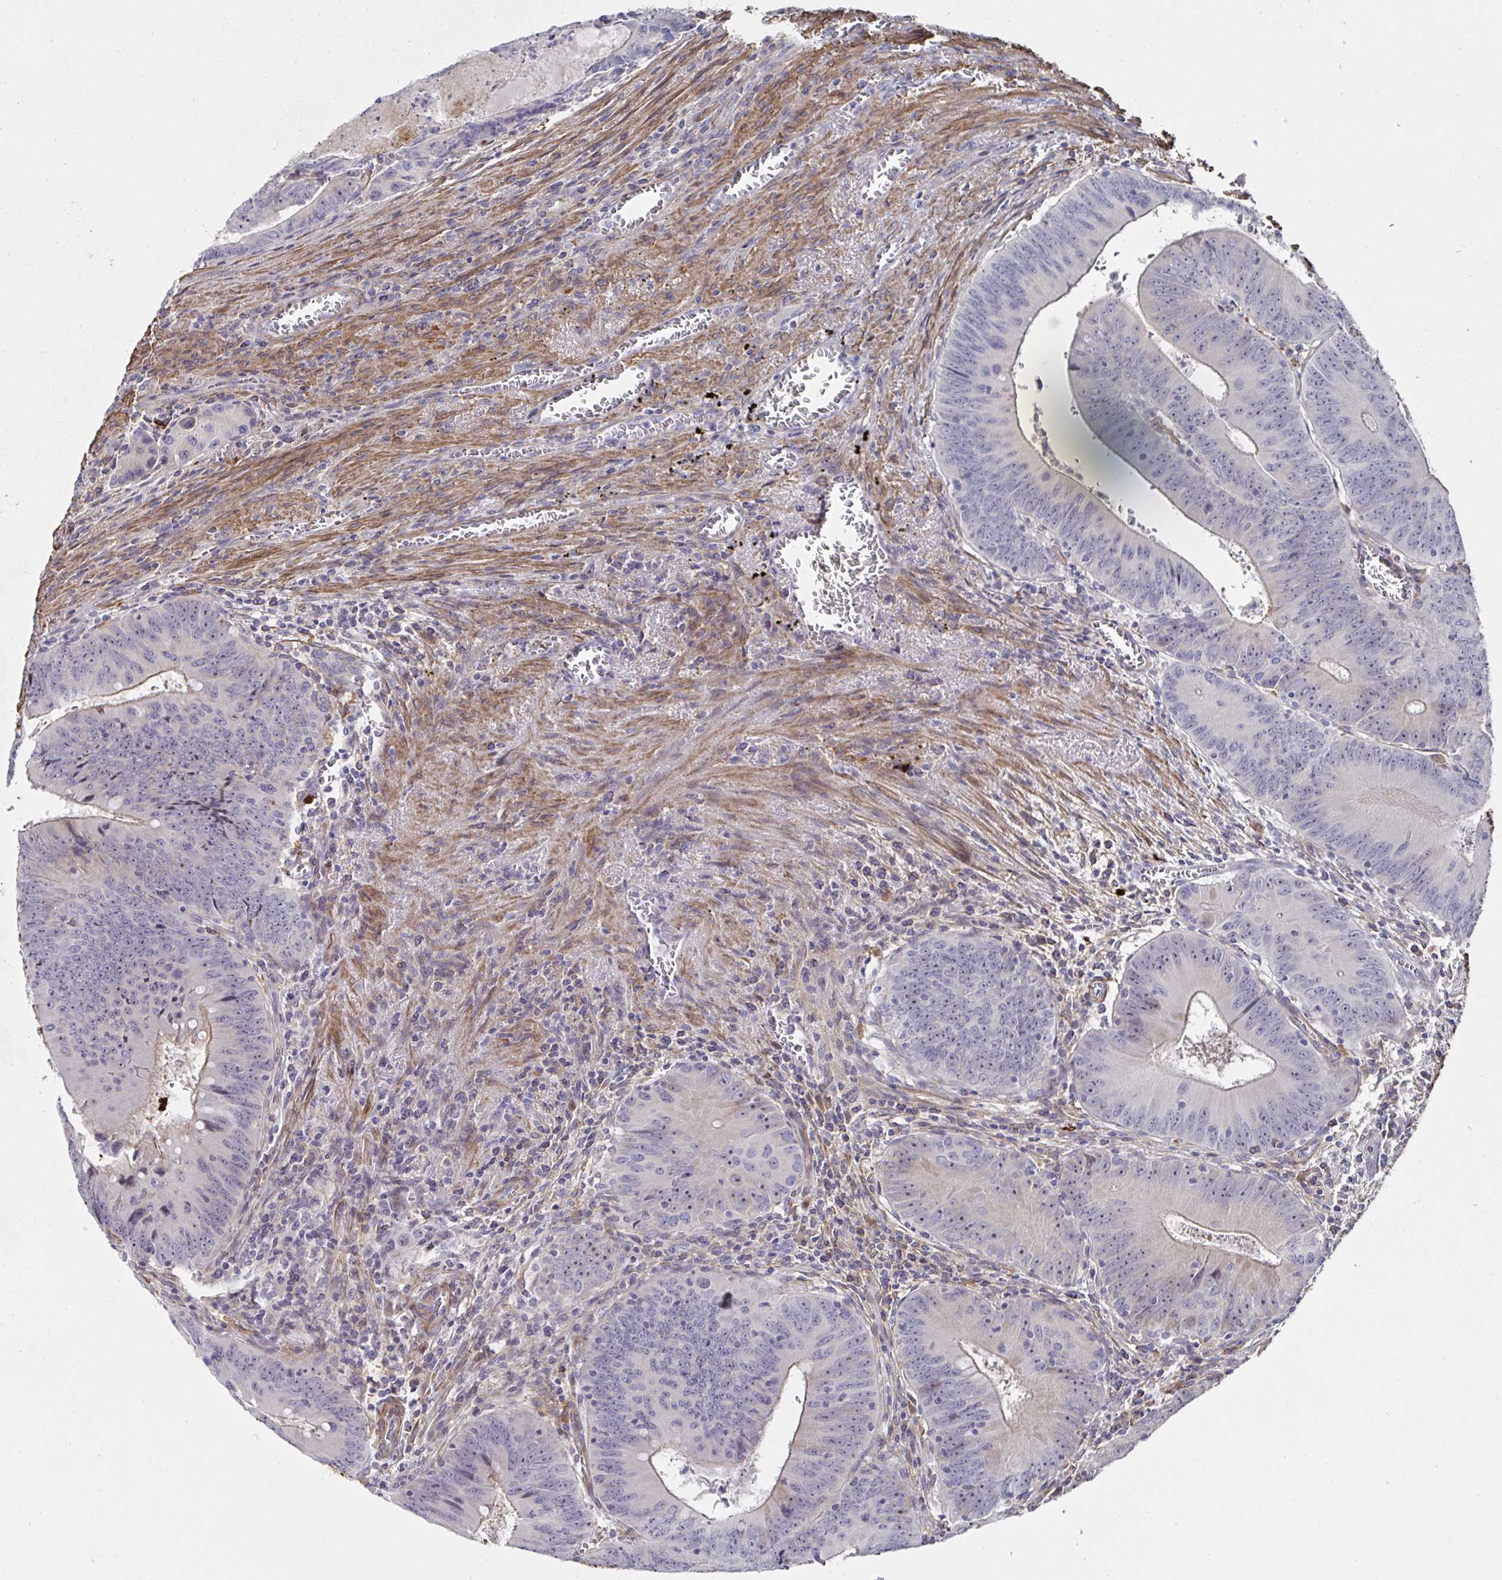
{"staining": {"intensity": "weak", "quantity": "<25%", "location": "cytoplasmic/membranous"}, "tissue": "colorectal cancer", "cell_type": "Tumor cells", "image_type": "cancer", "snomed": [{"axis": "morphology", "description": "Adenocarcinoma, NOS"}, {"axis": "topography", "description": "Rectum"}], "caption": "The immunohistochemistry image has no significant staining in tumor cells of colorectal cancer (adenocarcinoma) tissue. Nuclei are stained in blue.", "gene": "FBXL13", "patient": {"sex": "female", "age": 72}}